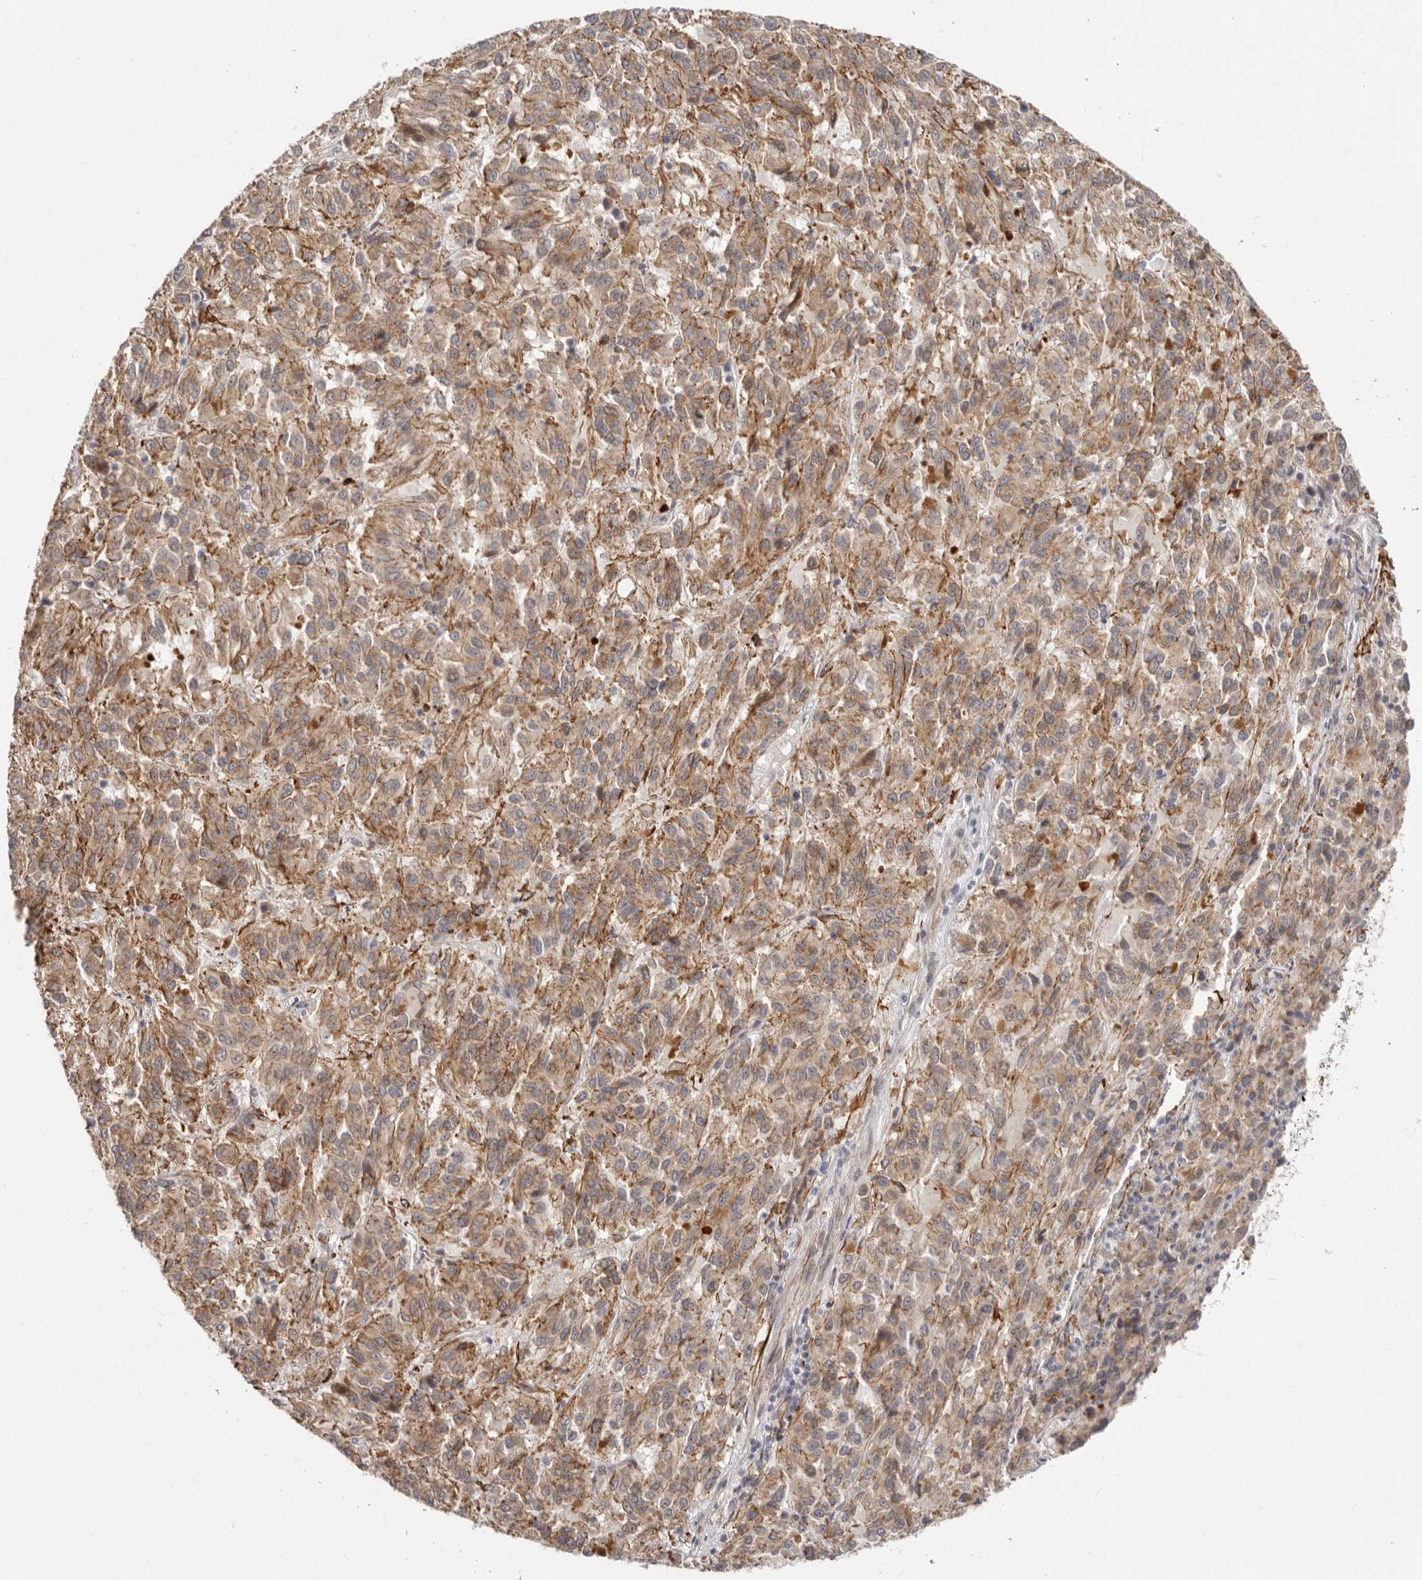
{"staining": {"intensity": "moderate", "quantity": ">75%", "location": "cytoplasmic/membranous"}, "tissue": "melanoma", "cell_type": "Tumor cells", "image_type": "cancer", "snomed": [{"axis": "morphology", "description": "Malignant melanoma, Metastatic site"}, {"axis": "topography", "description": "Lung"}], "caption": "Human malignant melanoma (metastatic site) stained for a protein (brown) exhibits moderate cytoplasmic/membranous positive staining in about >75% of tumor cells.", "gene": "SZT2", "patient": {"sex": "male", "age": 64}}